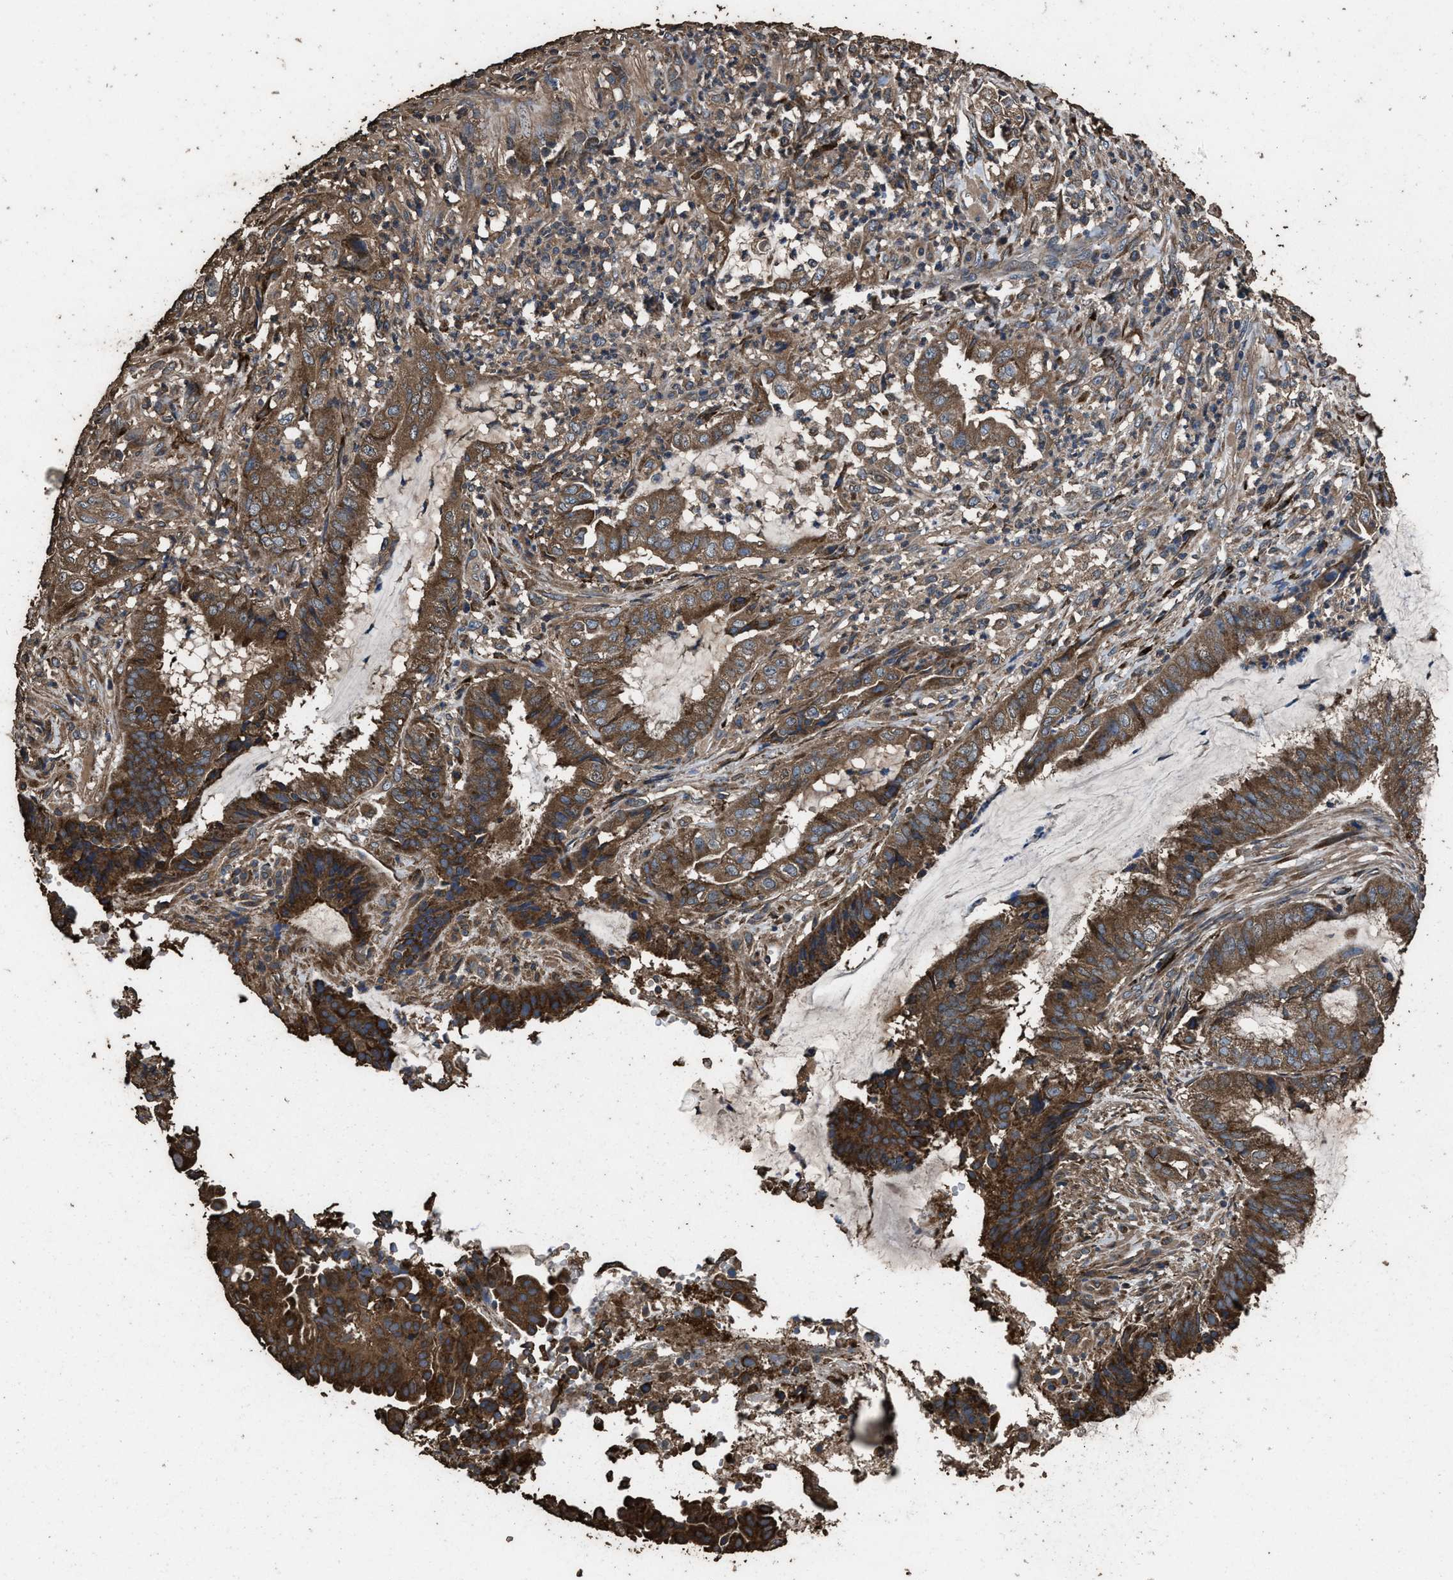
{"staining": {"intensity": "strong", "quantity": ">75%", "location": "cytoplasmic/membranous"}, "tissue": "endometrial cancer", "cell_type": "Tumor cells", "image_type": "cancer", "snomed": [{"axis": "morphology", "description": "Adenocarcinoma, NOS"}, {"axis": "topography", "description": "Endometrium"}], "caption": "An image of human endometrial cancer stained for a protein shows strong cytoplasmic/membranous brown staining in tumor cells.", "gene": "ZMYND19", "patient": {"sex": "female", "age": 51}}